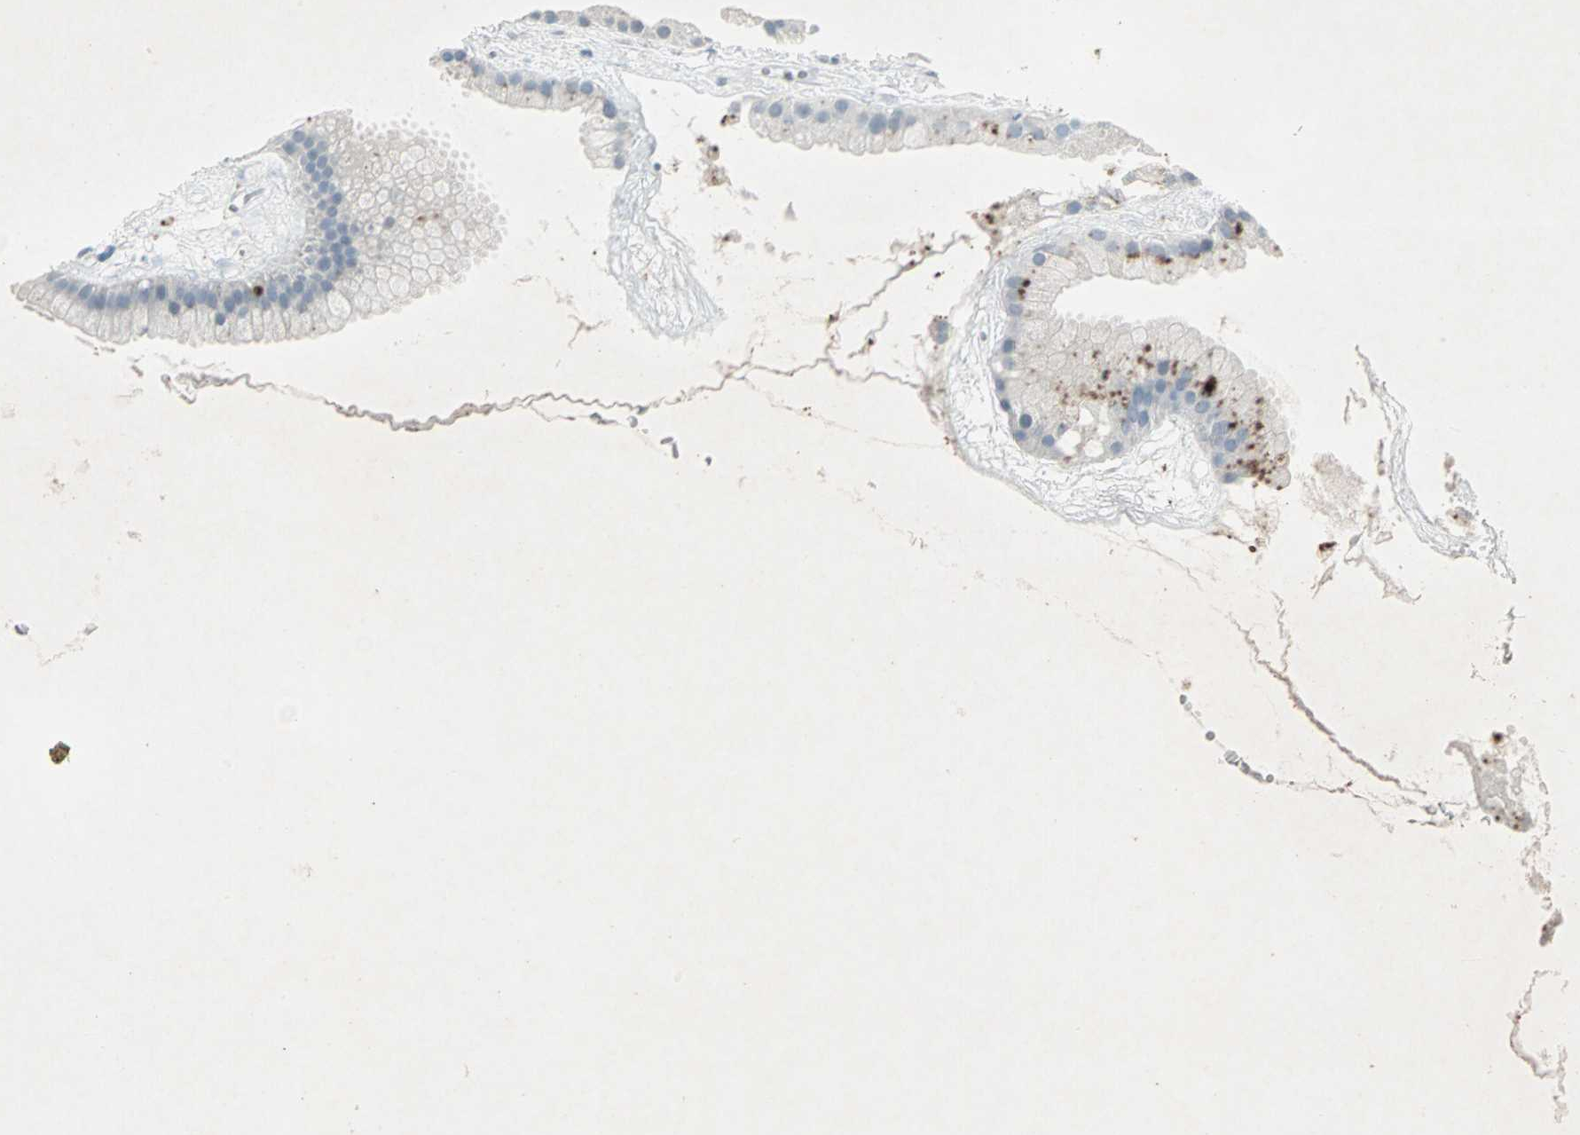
{"staining": {"intensity": "strong", "quantity": "<25%", "location": "cytoplasmic/membranous"}, "tissue": "gallbladder", "cell_type": "Glandular cells", "image_type": "normal", "snomed": [{"axis": "morphology", "description": "Normal tissue, NOS"}, {"axis": "topography", "description": "Gallbladder"}], "caption": "Brown immunohistochemical staining in unremarkable human gallbladder shows strong cytoplasmic/membranous staining in approximately <25% of glandular cells. Ihc stains the protein of interest in brown and the nuclei are stained blue.", "gene": "LANCL3", "patient": {"sex": "female", "age": 64}}